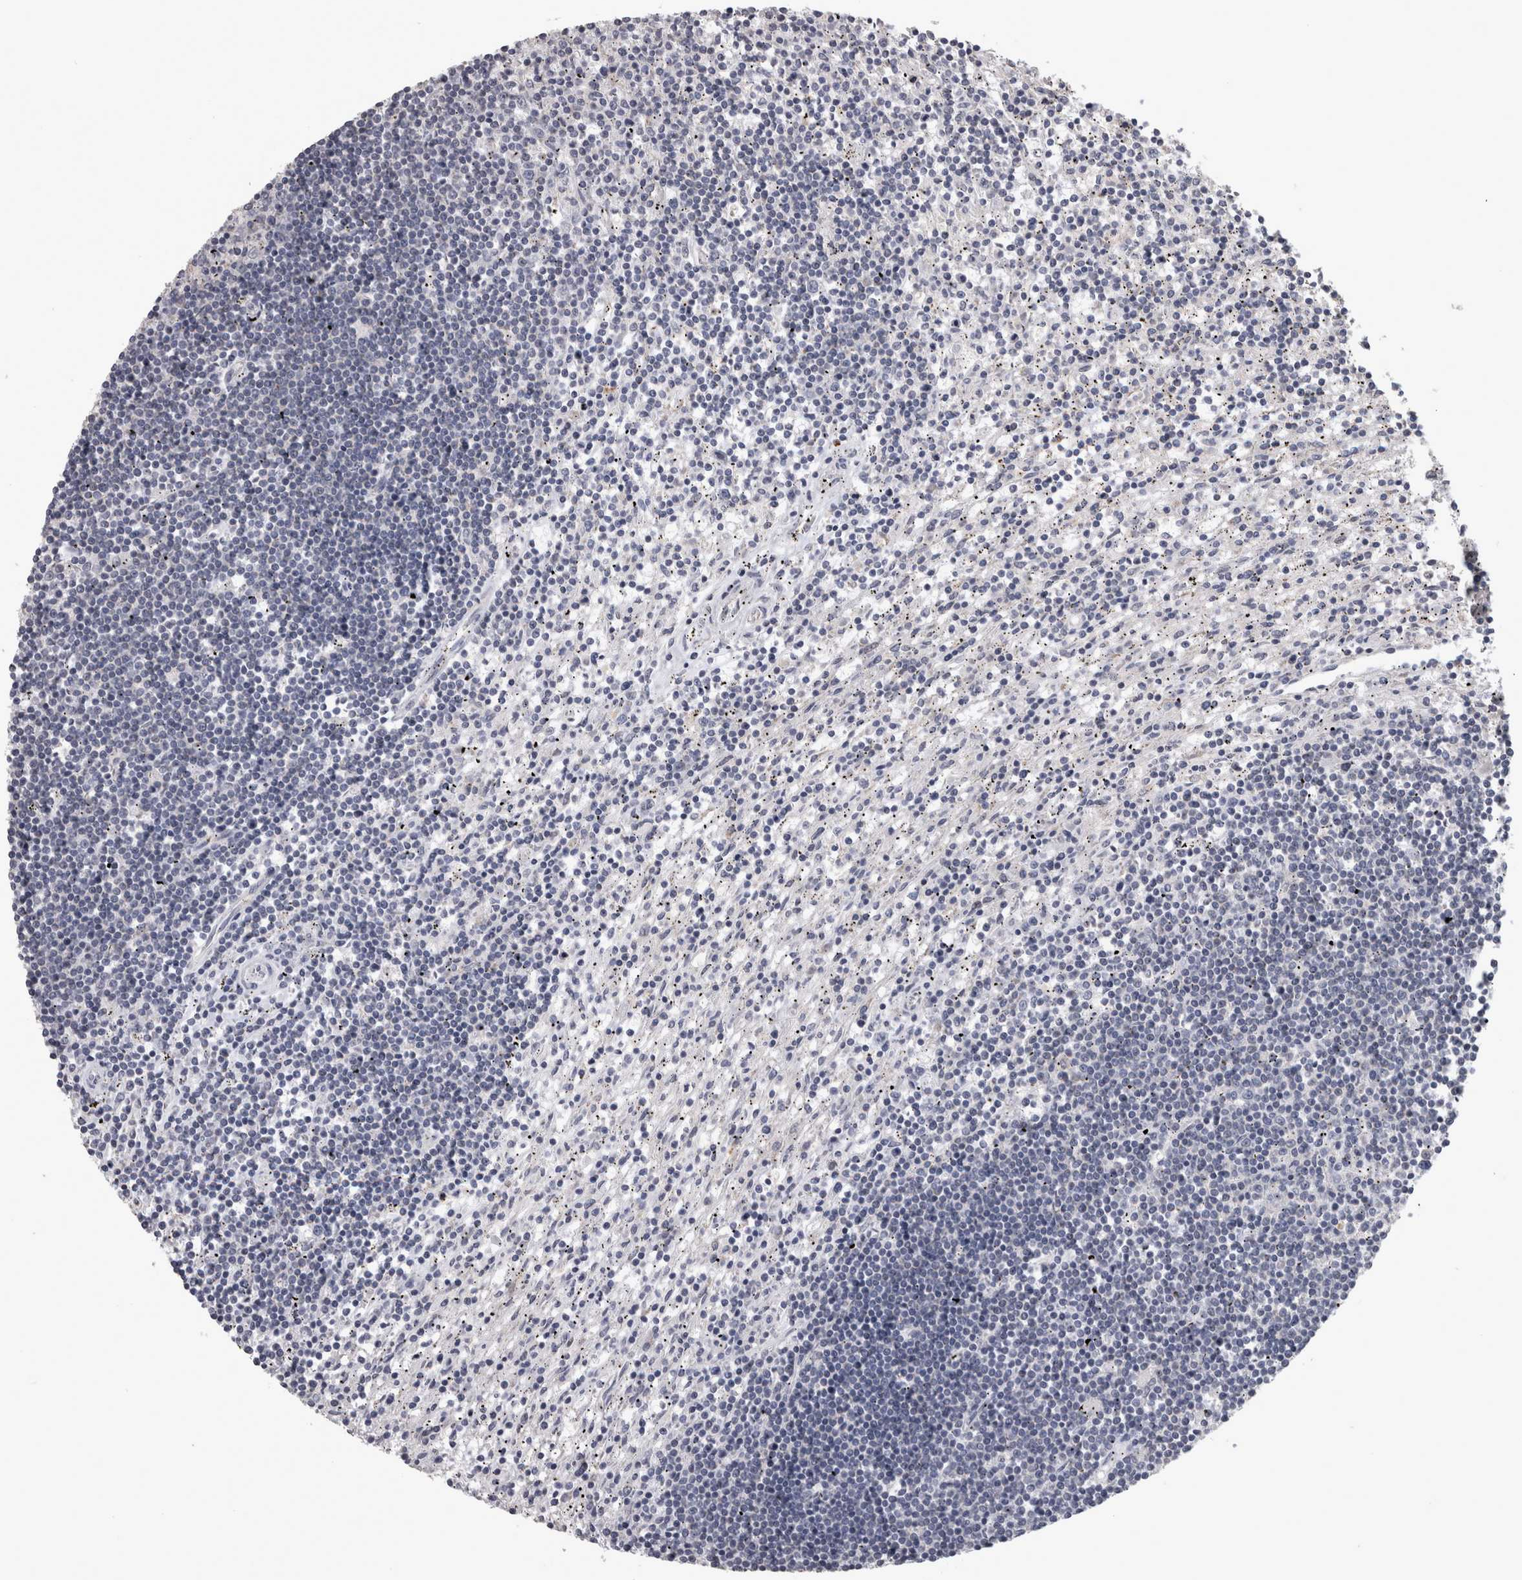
{"staining": {"intensity": "negative", "quantity": "none", "location": "none"}, "tissue": "lymphoma", "cell_type": "Tumor cells", "image_type": "cancer", "snomed": [{"axis": "morphology", "description": "Malignant lymphoma, non-Hodgkin's type, Low grade"}, {"axis": "topography", "description": "Spleen"}], "caption": "Micrograph shows no significant protein expression in tumor cells of lymphoma.", "gene": "DBT", "patient": {"sex": "male", "age": 76}}